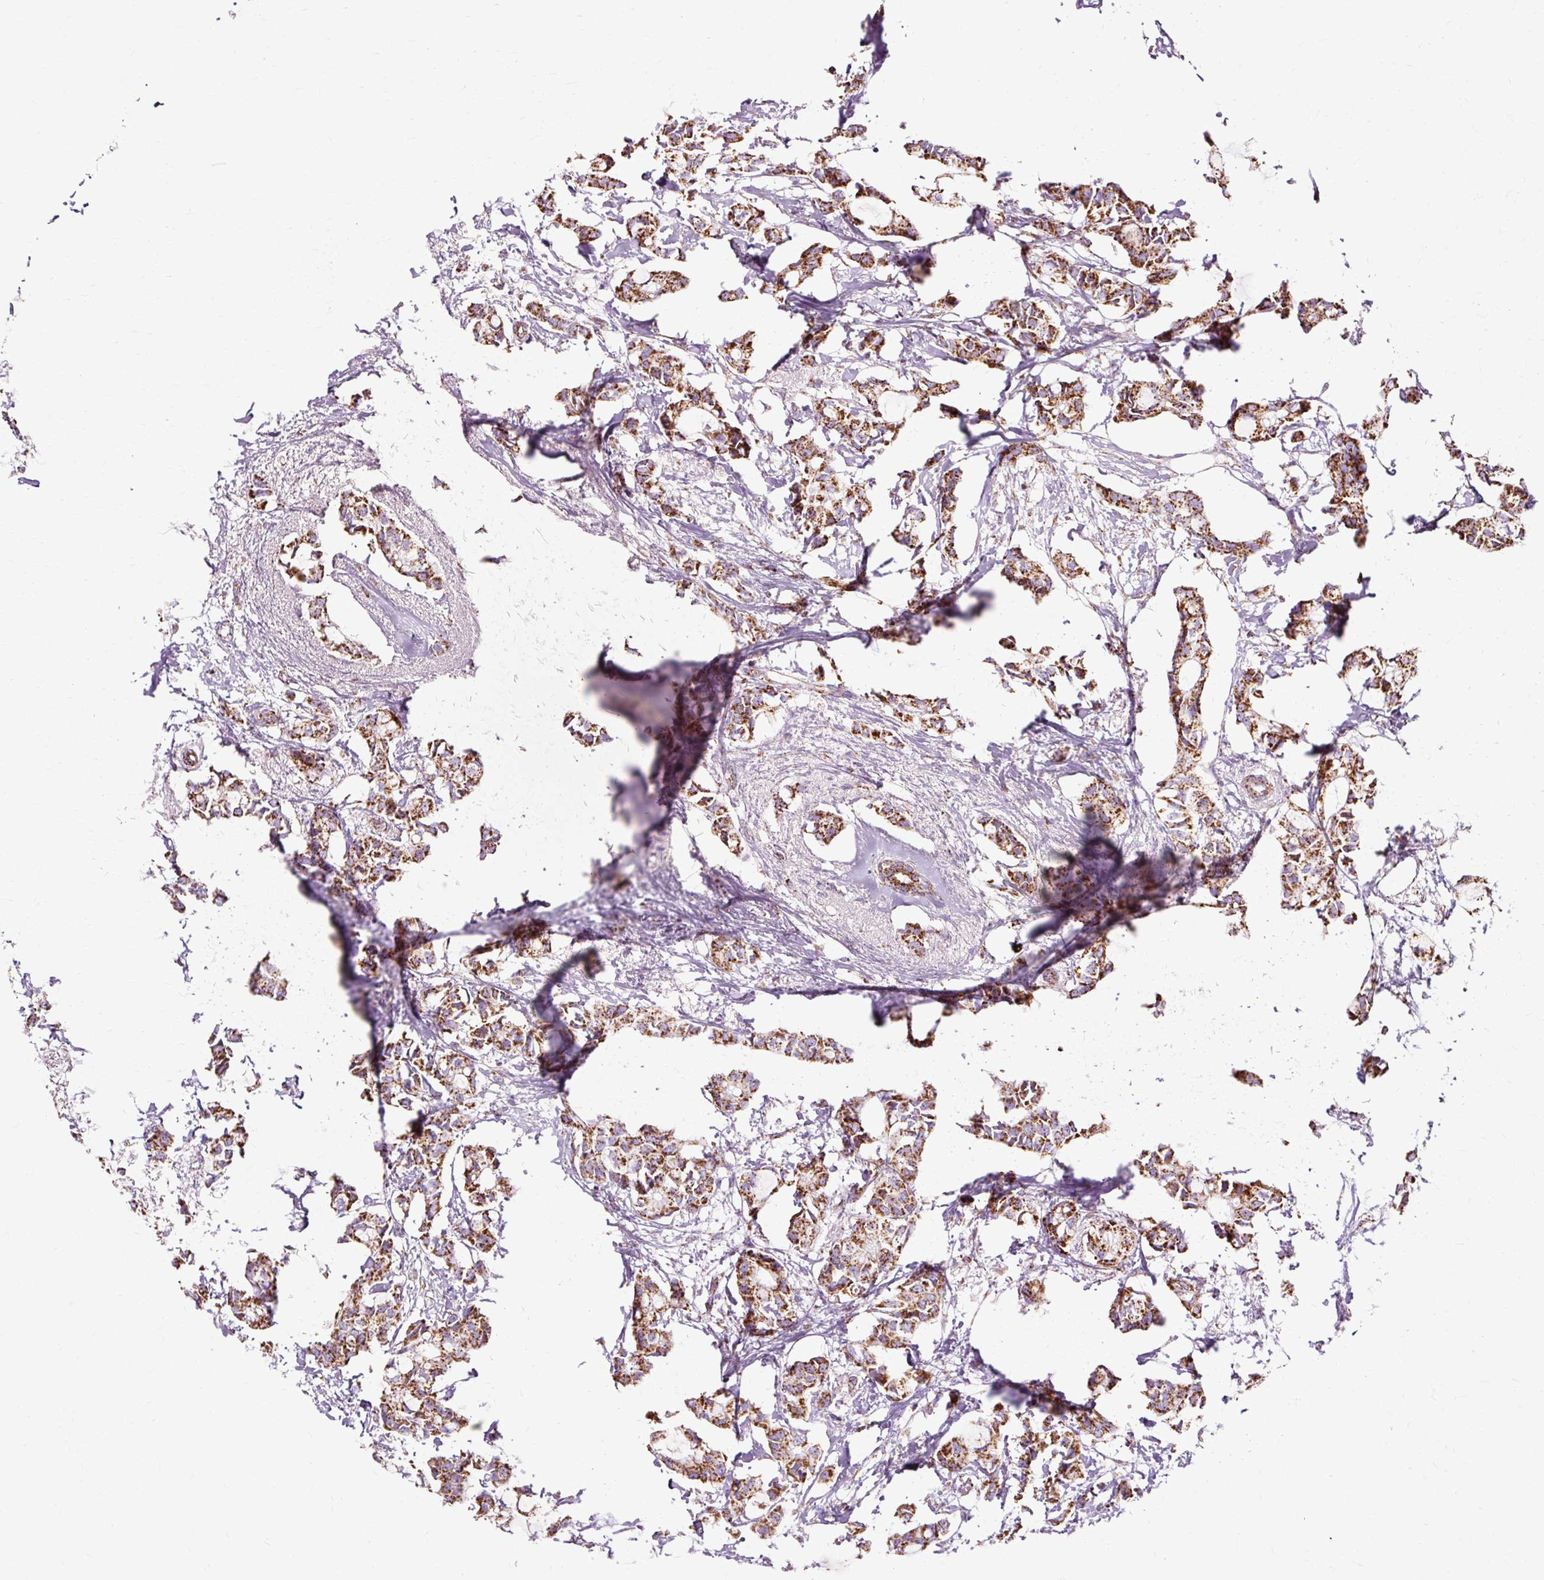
{"staining": {"intensity": "strong", "quantity": ">75%", "location": "cytoplasmic/membranous"}, "tissue": "breast cancer", "cell_type": "Tumor cells", "image_type": "cancer", "snomed": [{"axis": "morphology", "description": "Duct carcinoma"}, {"axis": "topography", "description": "Breast"}], "caption": "Protein staining of breast invasive ductal carcinoma tissue displays strong cytoplasmic/membranous expression in approximately >75% of tumor cells. (DAB IHC, brown staining for protein, blue staining for nuclei).", "gene": "DLAT", "patient": {"sex": "female", "age": 73}}